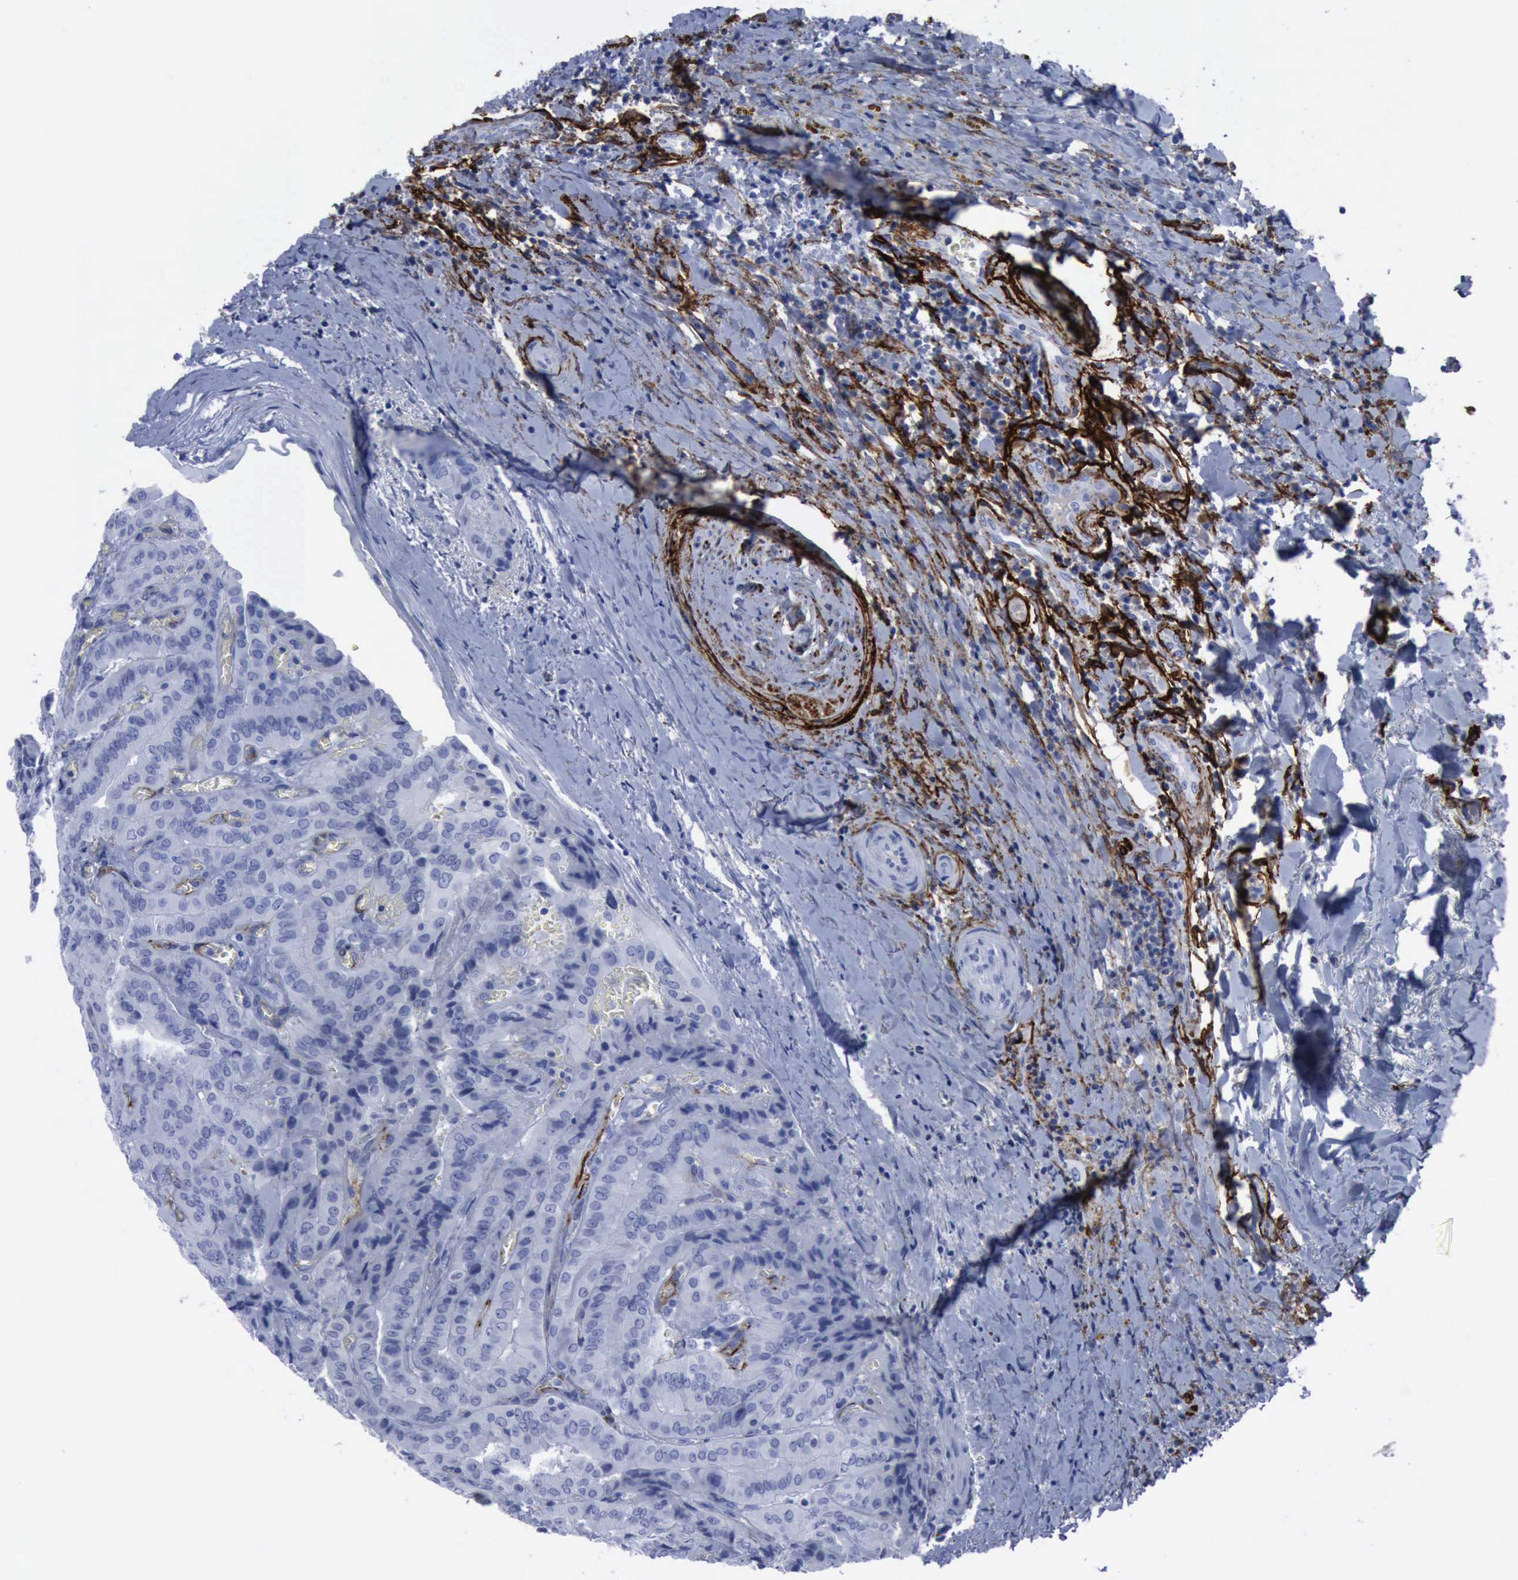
{"staining": {"intensity": "negative", "quantity": "none", "location": "none"}, "tissue": "thyroid cancer", "cell_type": "Tumor cells", "image_type": "cancer", "snomed": [{"axis": "morphology", "description": "Papillary adenocarcinoma, NOS"}, {"axis": "topography", "description": "Thyroid gland"}], "caption": "Thyroid cancer (papillary adenocarcinoma) was stained to show a protein in brown. There is no significant staining in tumor cells.", "gene": "NGFR", "patient": {"sex": "female", "age": 71}}